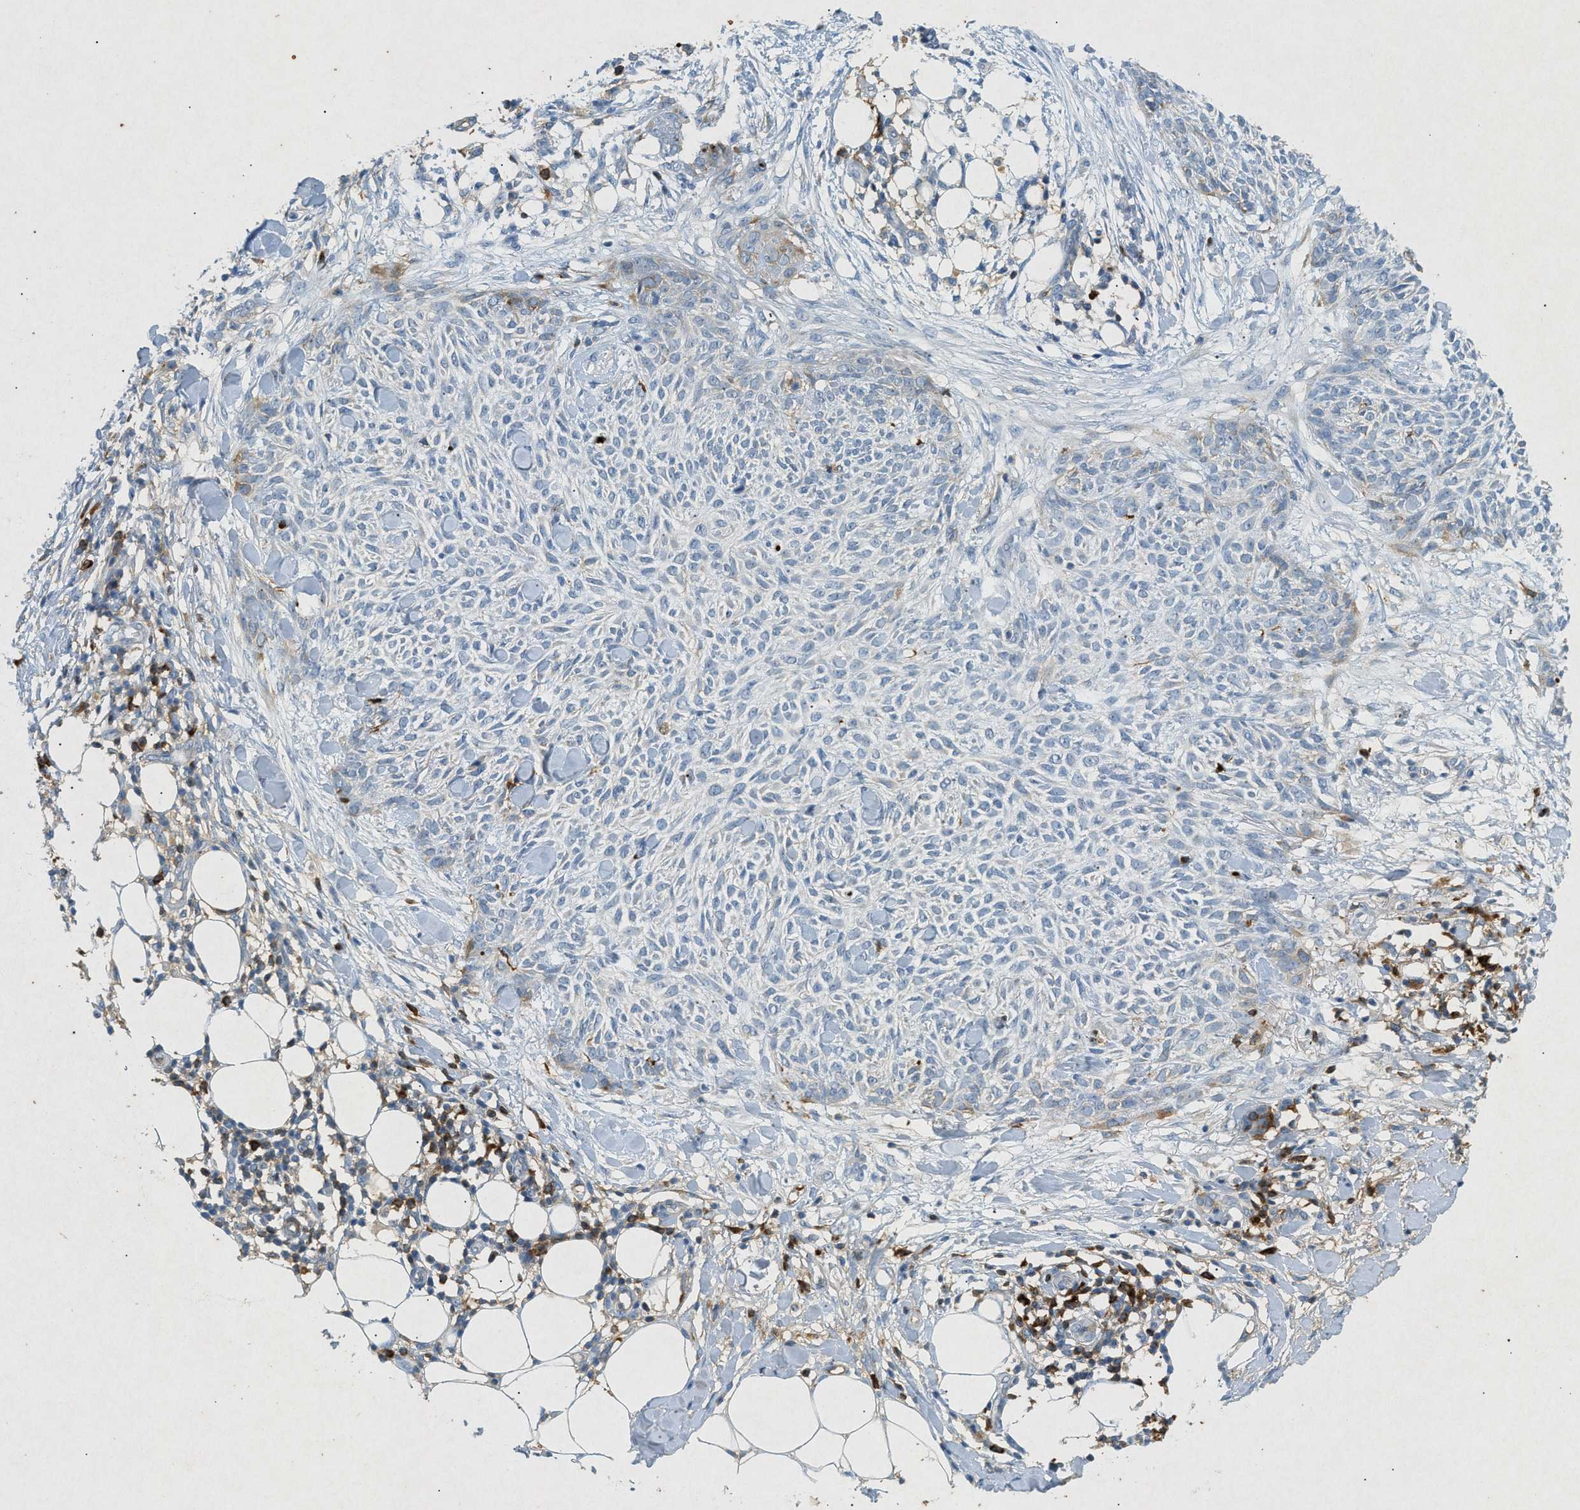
{"staining": {"intensity": "moderate", "quantity": "<25%", "location": "cytoplasmic/membranous"}, "tissue": "skin cancer", "cell_type": "Tumor cells", "image_type": "cancer", "snomed": [{"axis": "morphology", "description": "Basal cell carcinoma"}, {"axis": "topography", "description": "Skin"}], "caption": "Skin cancer tissue reveals moderate cytoplasmic/membranous expression in about <25% of tumor cells, visualized by immunohistochemistry.", "gene": "F2", "patient": {"sex": "female", "age": 84}}